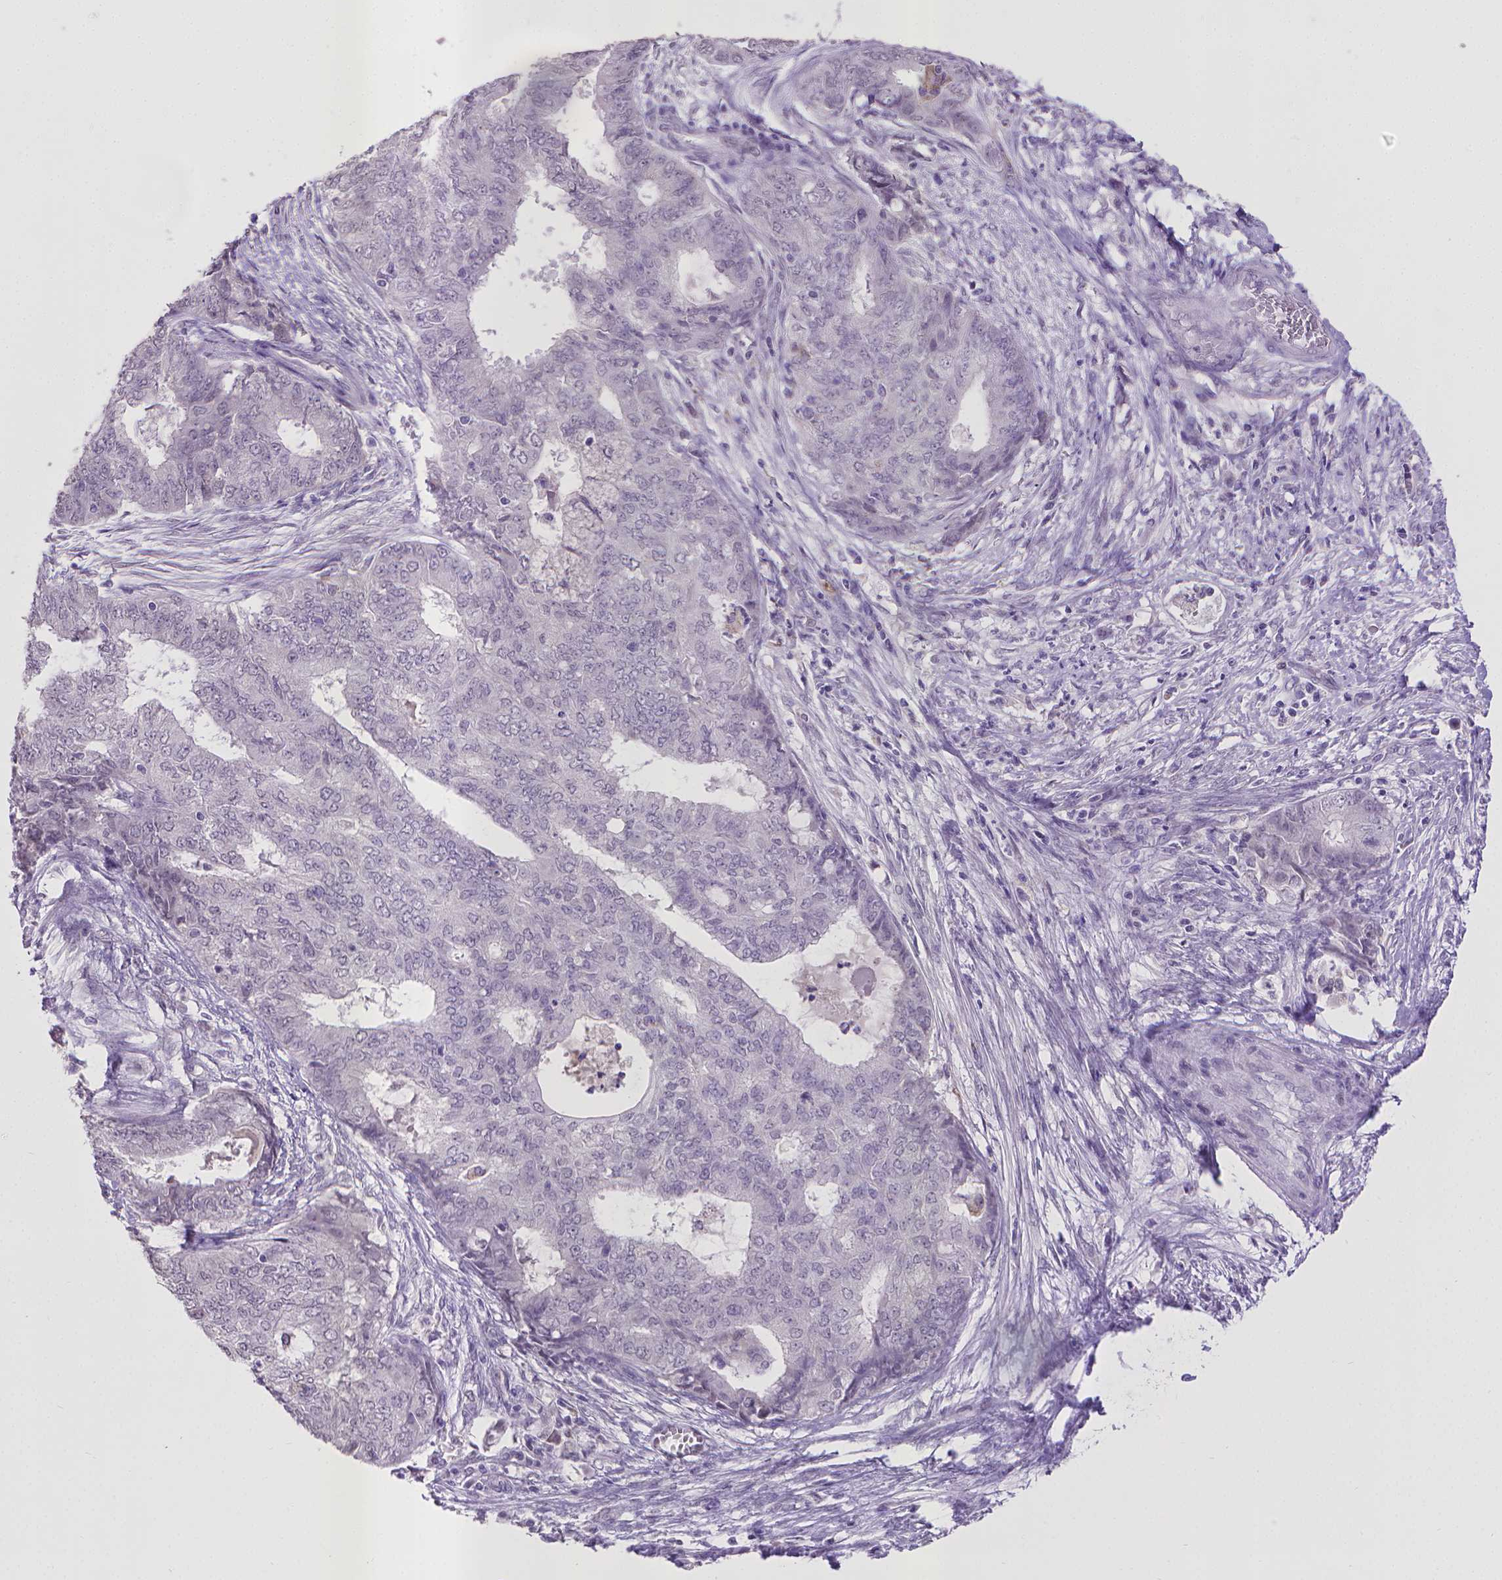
{"staining": {"intensity": "negative", "quantity": "none", "location": "none"}, "tissue": "endometrial cancer", "cell_type": "Tumor cells", "image_type": "cancer", "snomed": [{"axis": "morphology", "description": "Adenocarcinoma, NOS"}, {"axis": "topography", "description": "Endometrium"}], "caption": "The IHC image has no significant staining in tumor cells of endometrial adenocarcinoma tissue.", "gene": "KMO", "patient": {"sex": "female", "age": 62}}